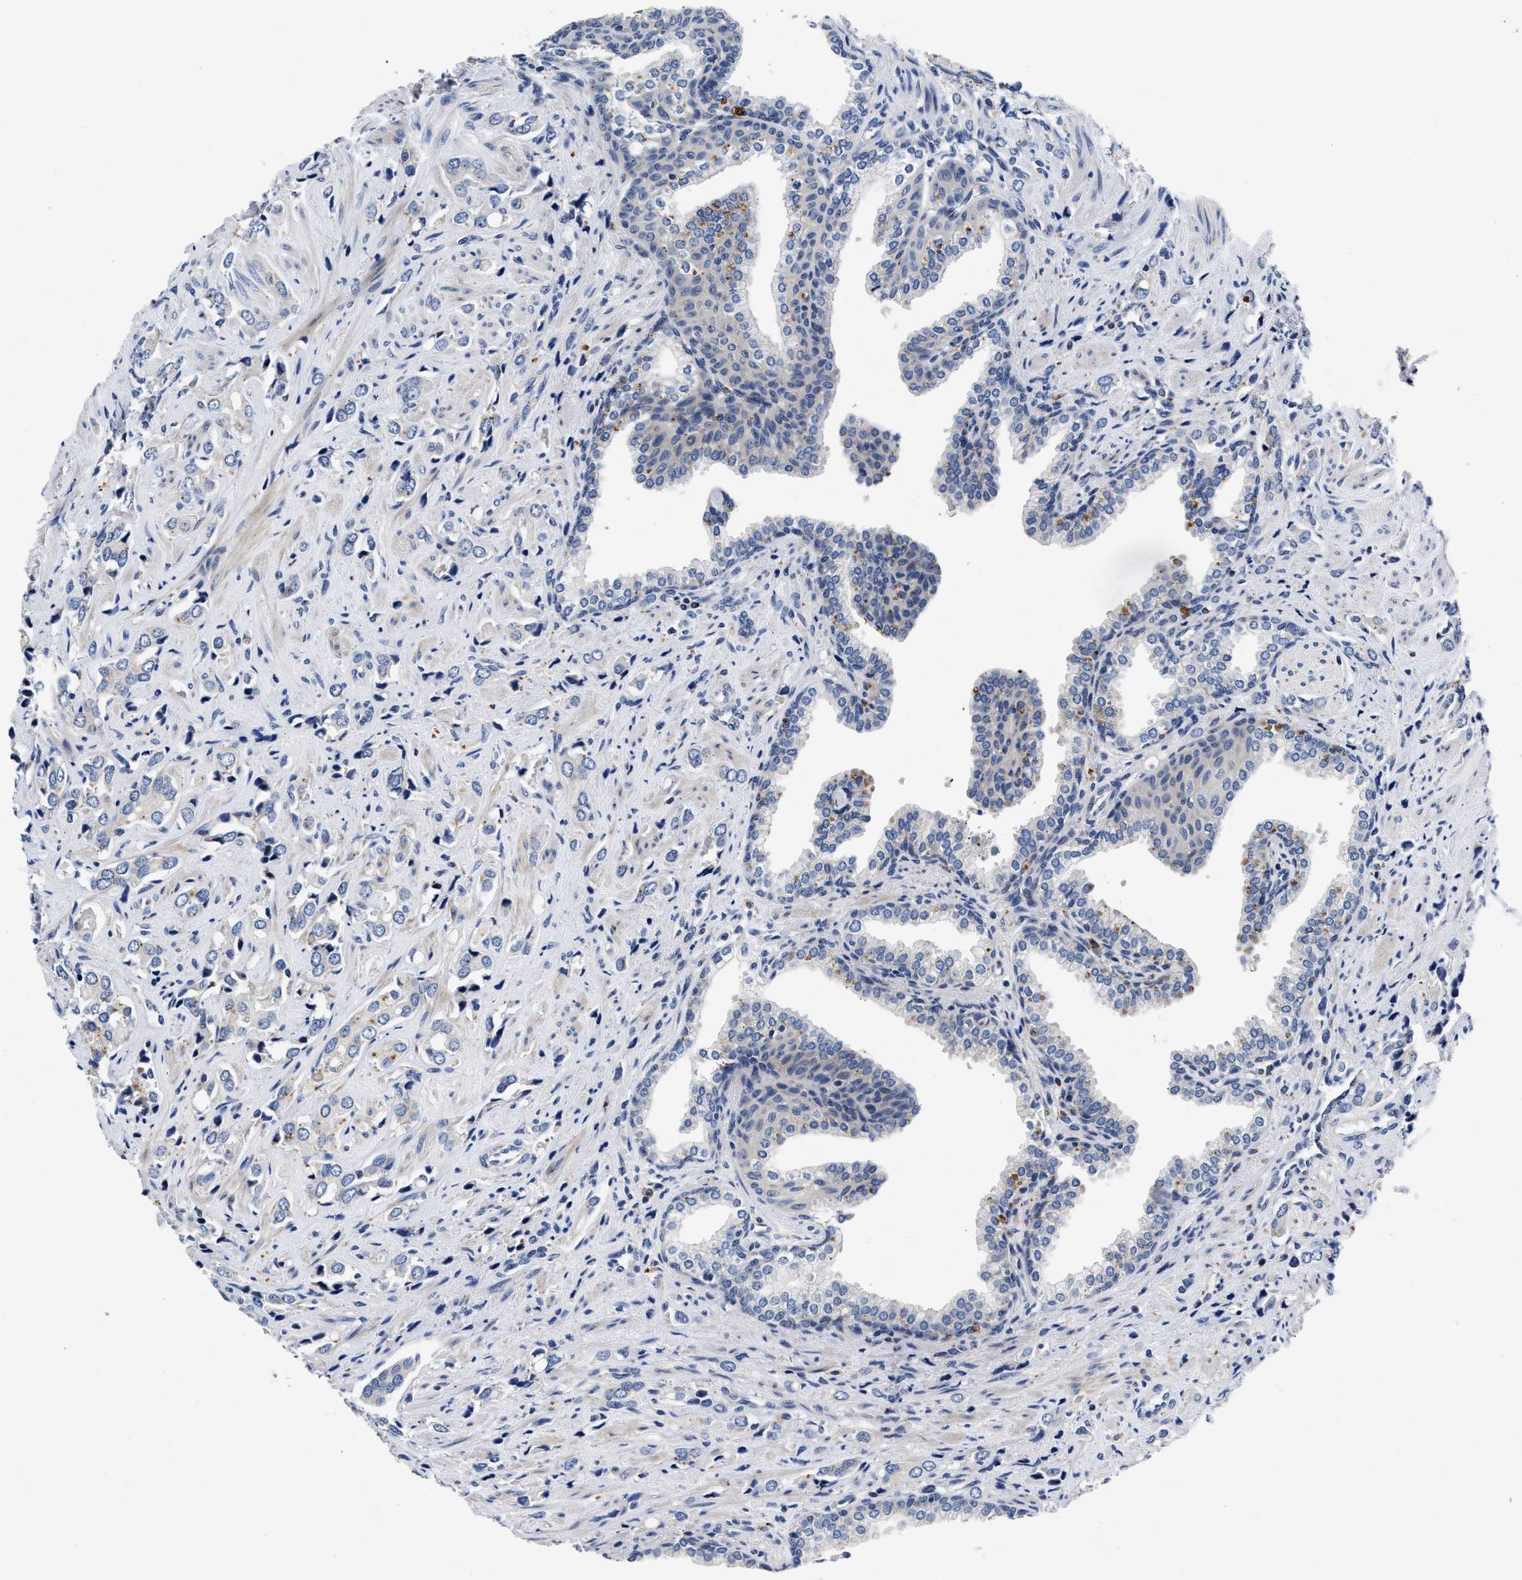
{"staining": {"intensity": "negative", "quantity": "none", "location": "none"}, "tissue": "prostate cancer", "cell_type": "Tumor cells", "image_type": "cancer", "snomed": [{"axis": "morphology", "description": "Adenocarcinoma, High grade"}, {"axis": "topography", "description": "Prostate"}], "caption": "This is an immunohistochemistry (IHC) photomicrograph of high-grade adenocarcinoma (prostate). There is no positivity in tumor cells.", "gene": "LAD1", "patient": {"sex": "male", "age": 52}}